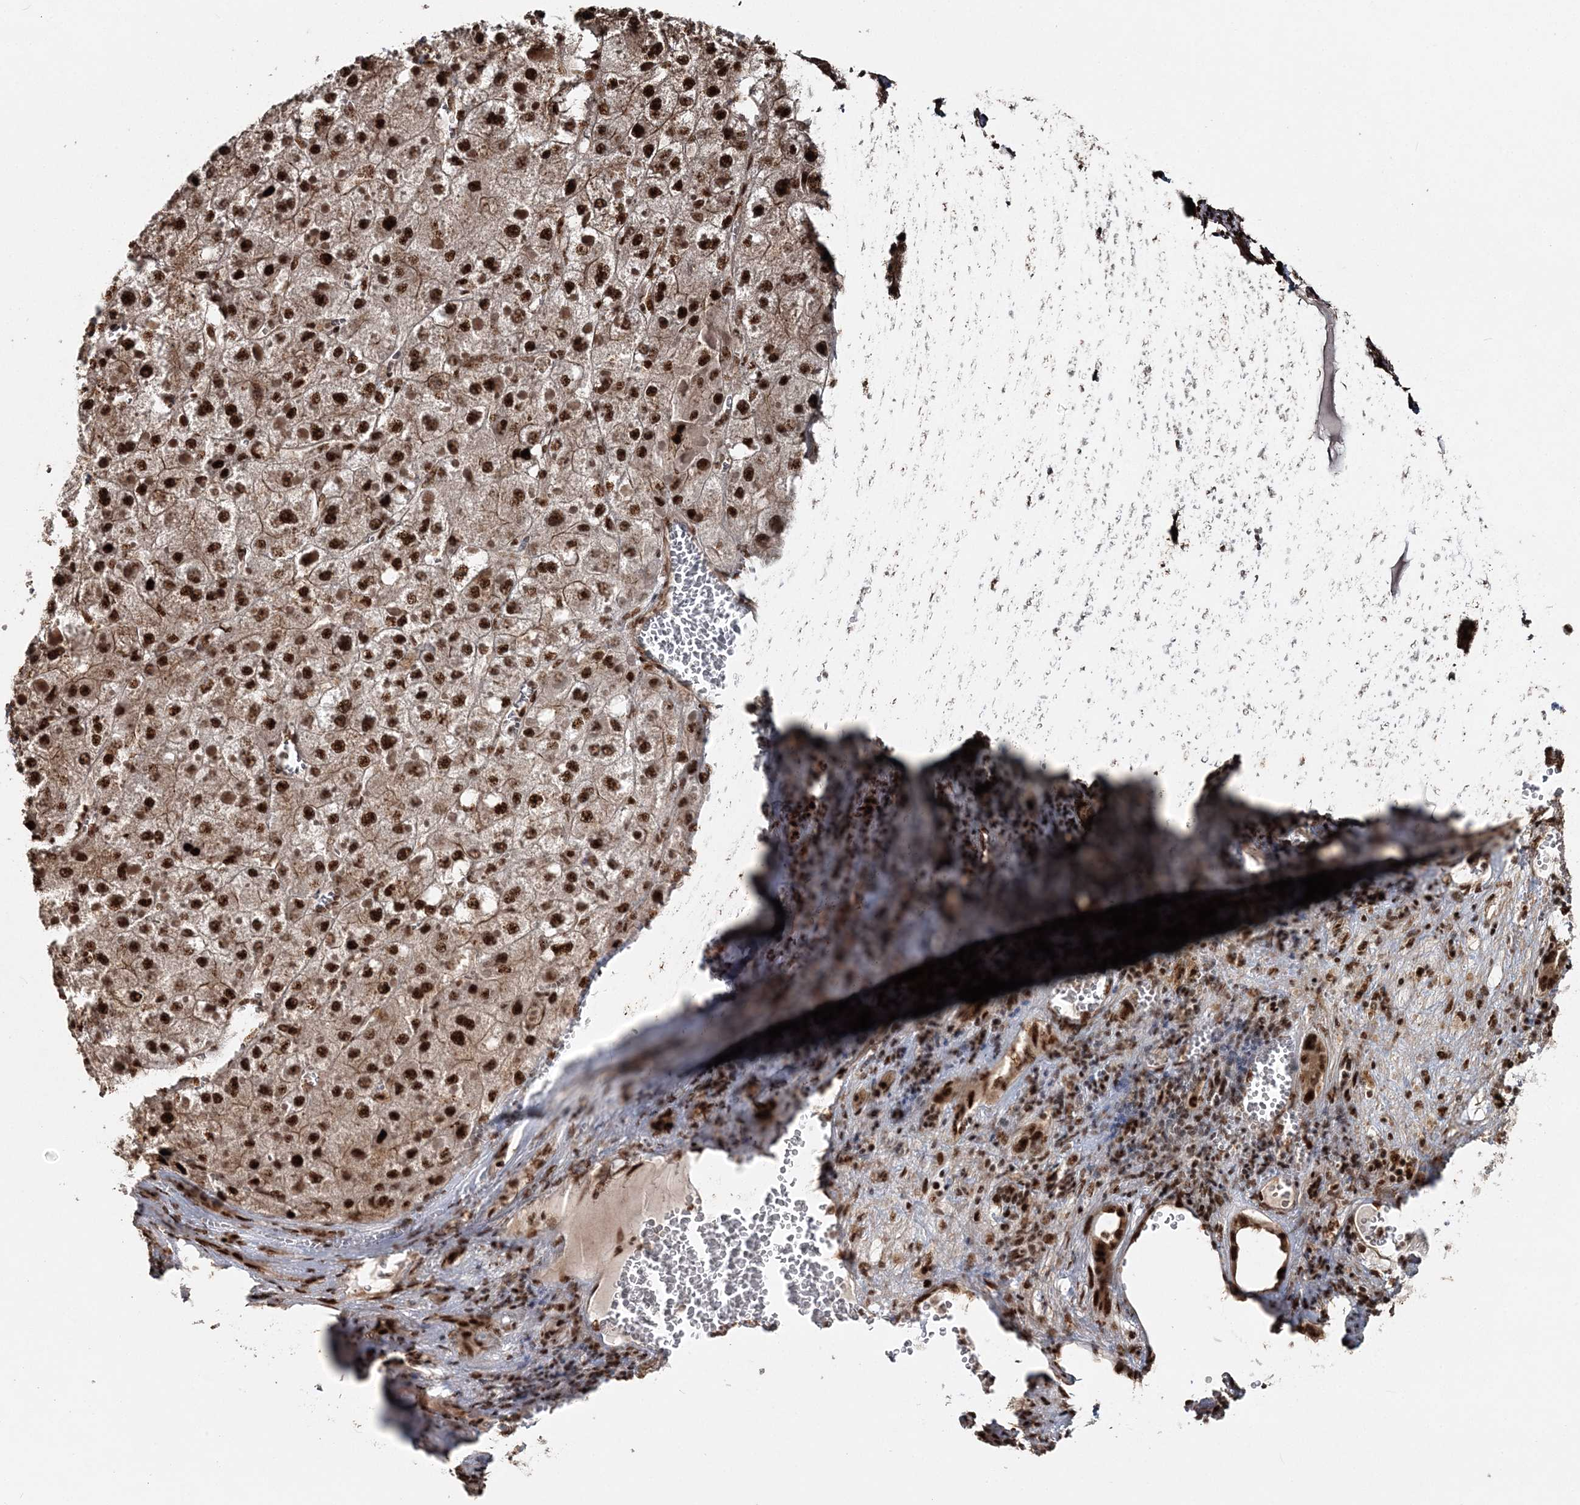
{"staining": {"intensity": "strong", "quantity": ">75%", "location": "nuclear"}, "tissue": "liver cancer", "cell_type": "Tumor cells", "image_type": "cancer", "snomed": [{"axis": "morphology", "description": "Carcinoma, Hepatocellular, NOS"}, {"axis": "topography", "description": "Liver"}], "caption": "About >75% of tumor cells in liver cancer (hepatocellular carcinoma) display strong nuclear protein positivity as visualized by brown immunohistochemical staining.", "gene": "EXOSC8", "patient": {"sex": "female", "age": 73}}